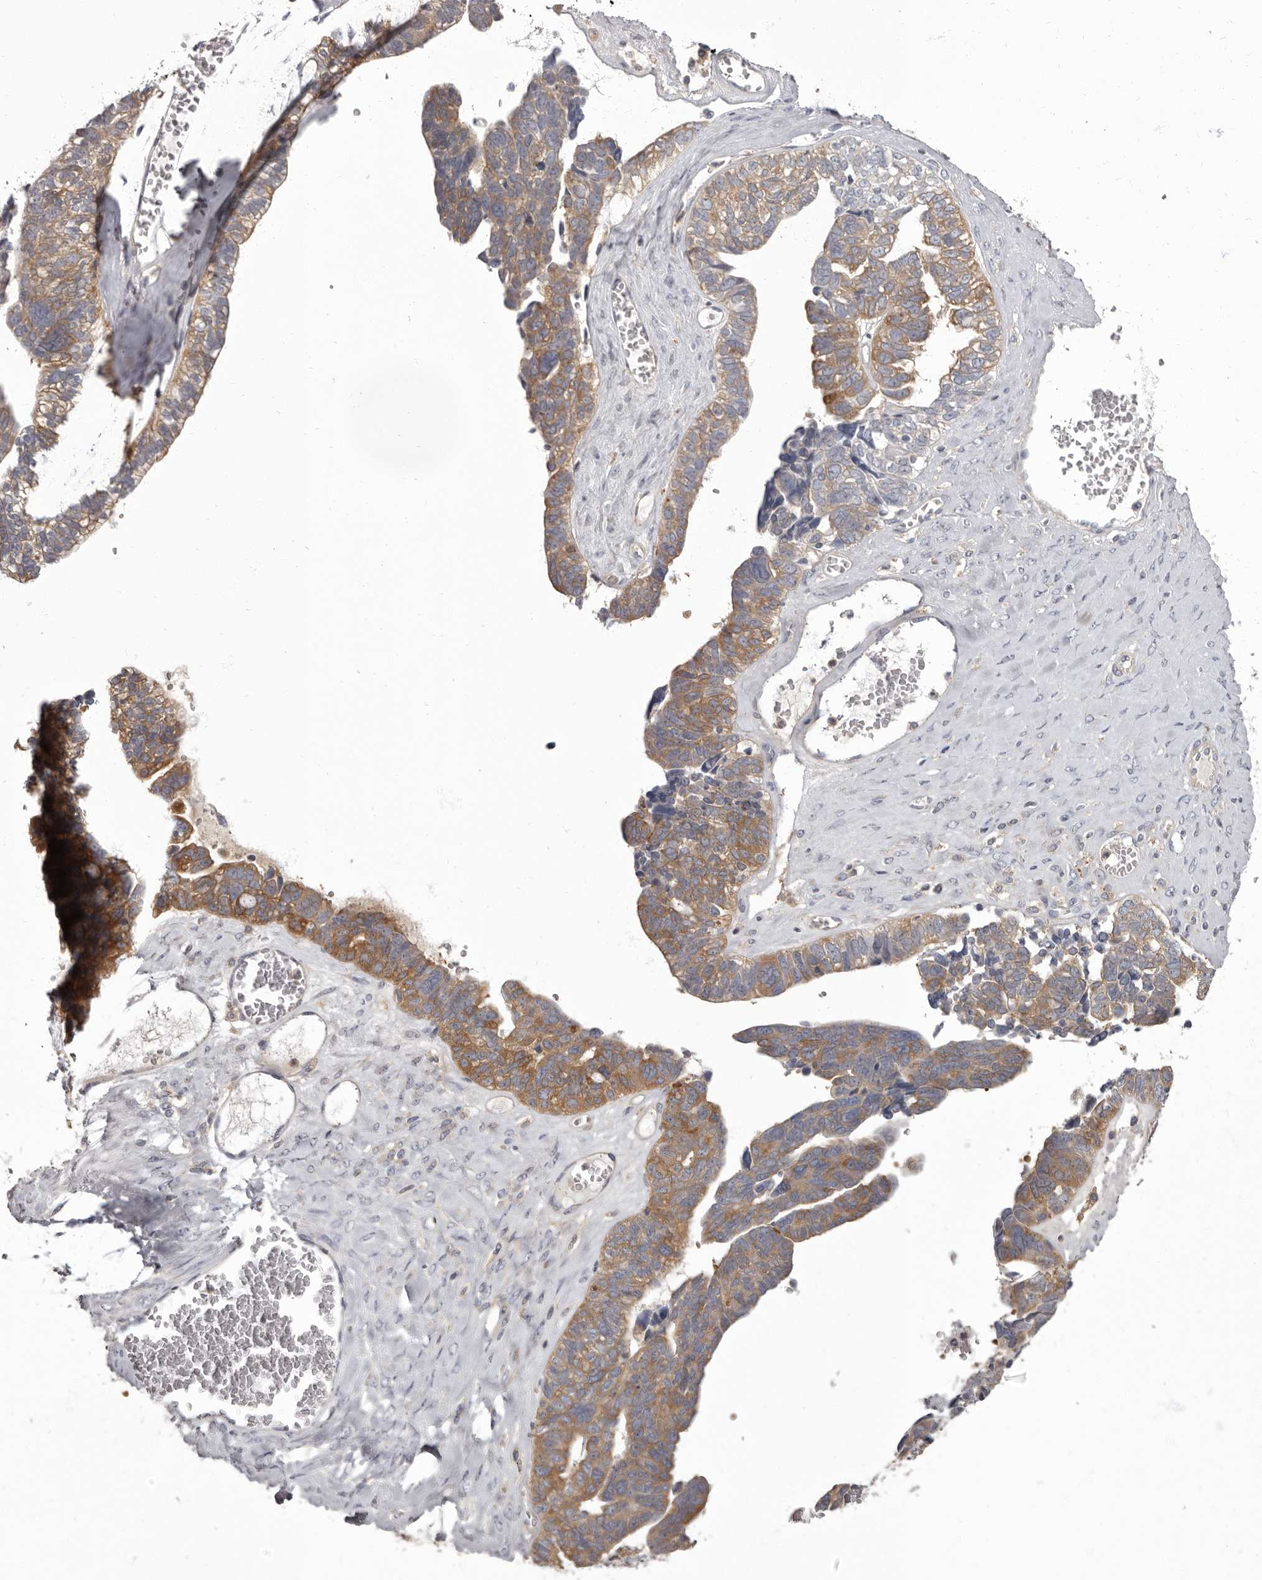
{"staining": {"intensity": "moderate", "quantity": ">75%", "location": "cytoplasmic/membranous"}, "tissue": "ovarian cancer", "cell_type": "Tumor cells", "image_type": "cancer", "snomed": [{"axis": "morphology", "description": "Cystadenocarcinoma, serous, NOS"}, {"axis": "topography", "description": "Ovary"}], "caption": "A brown stain shows moderate cytoplasmic/membranous positivity of a protein in human ovarian cancer tumor cells.", "gene": "APEH", "patient": {"sex": "female", "age": 79}}